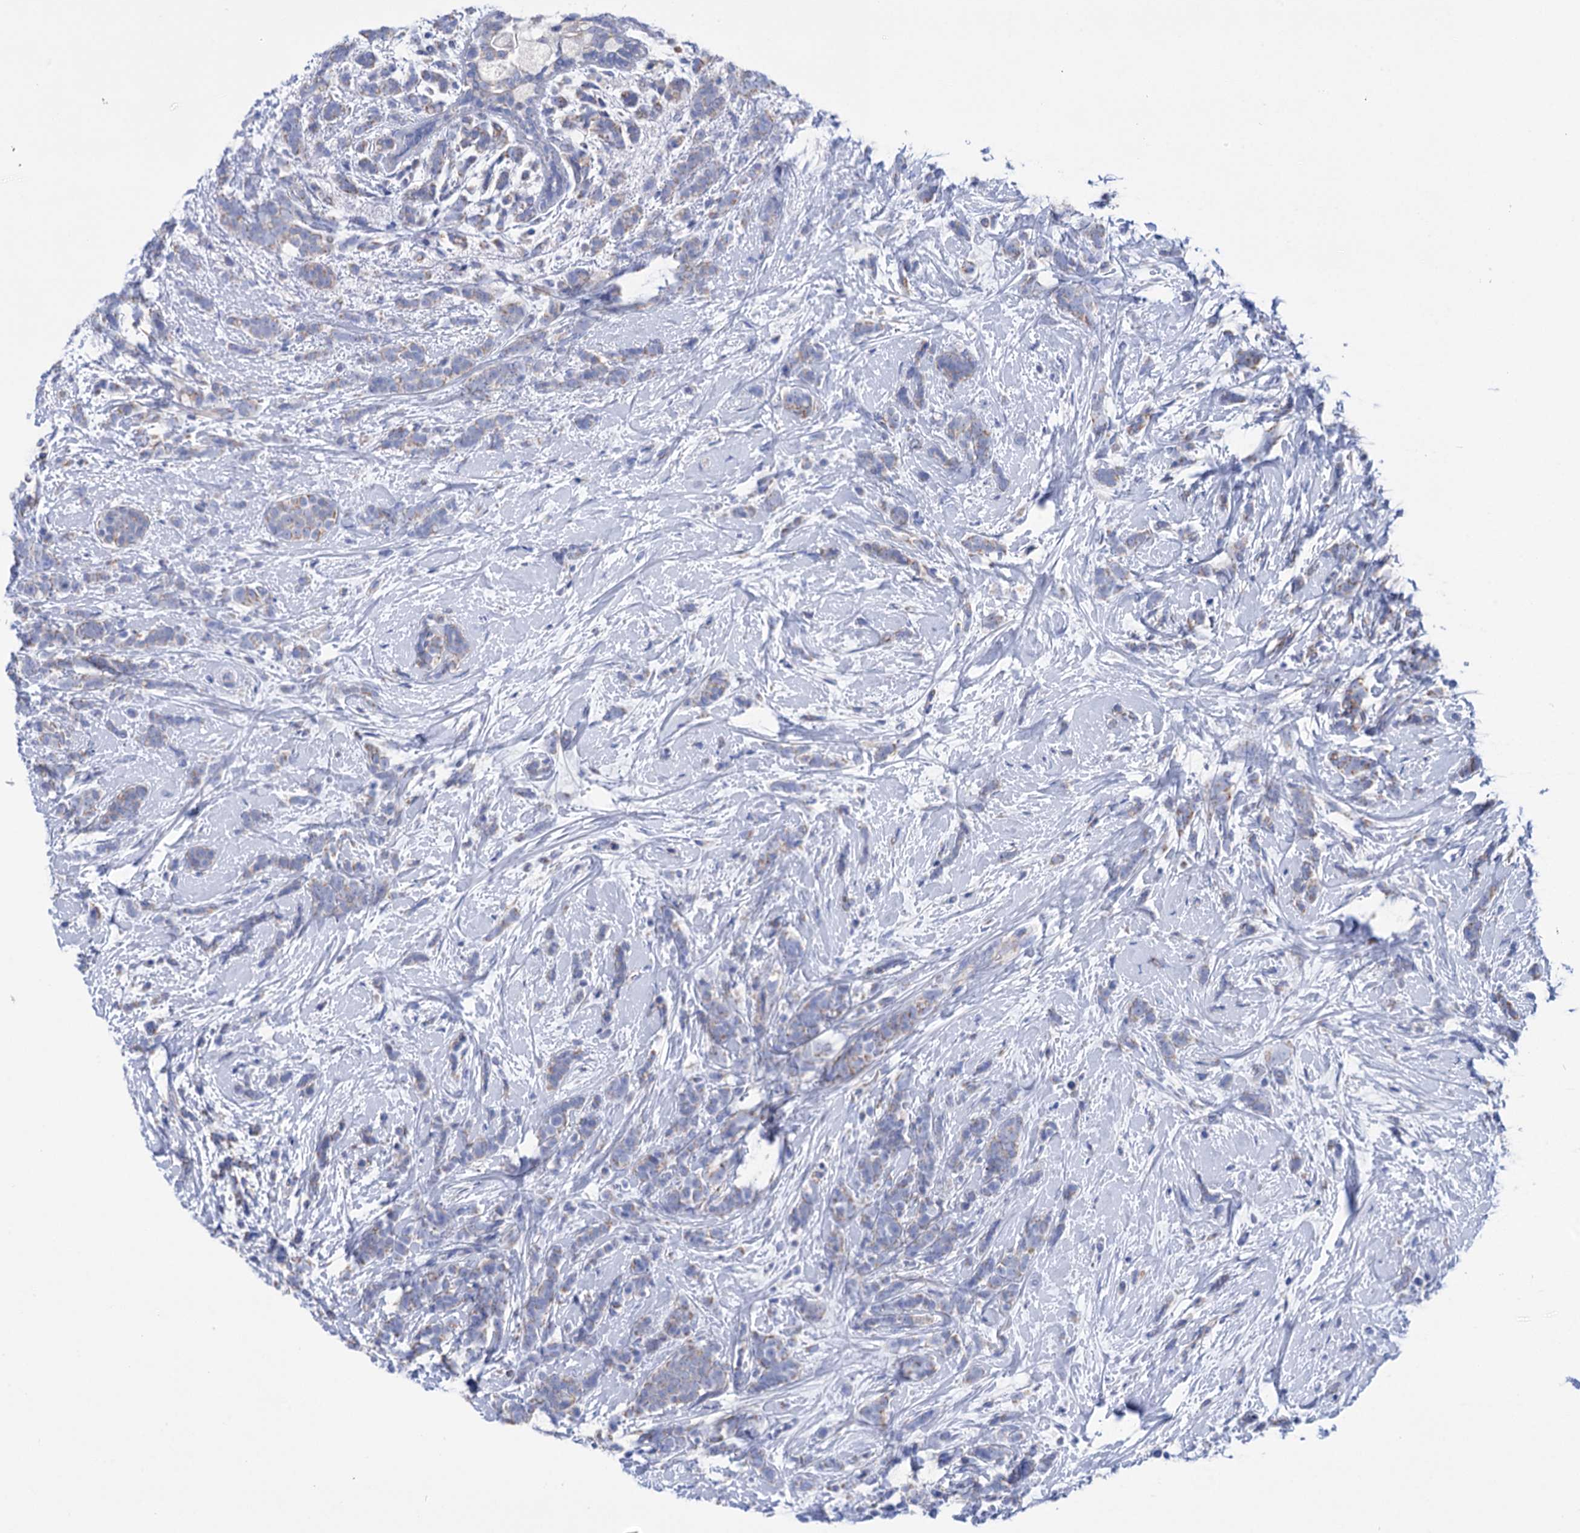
{"staining": {"intensity": "weak", "quantity": "25%-75%", "location": "cytoplasmic/membranous"}, "tissue": "breast cancer", "cell_type": "Tumor cells", "image_type": "cancer", "snomed": [{"axis": "morphology", "description": "Lobular carcinoma"}, {"axis": "topography", "description": "Breast"}], "caption": "A photomicrograph of human lobular carcinoma (breast) stained for a protein shows weak cytoplasmic/membranous brown staining in tumor cells.", "gene": "YARS2", "patient": {"sex": "female", "age": 58}}